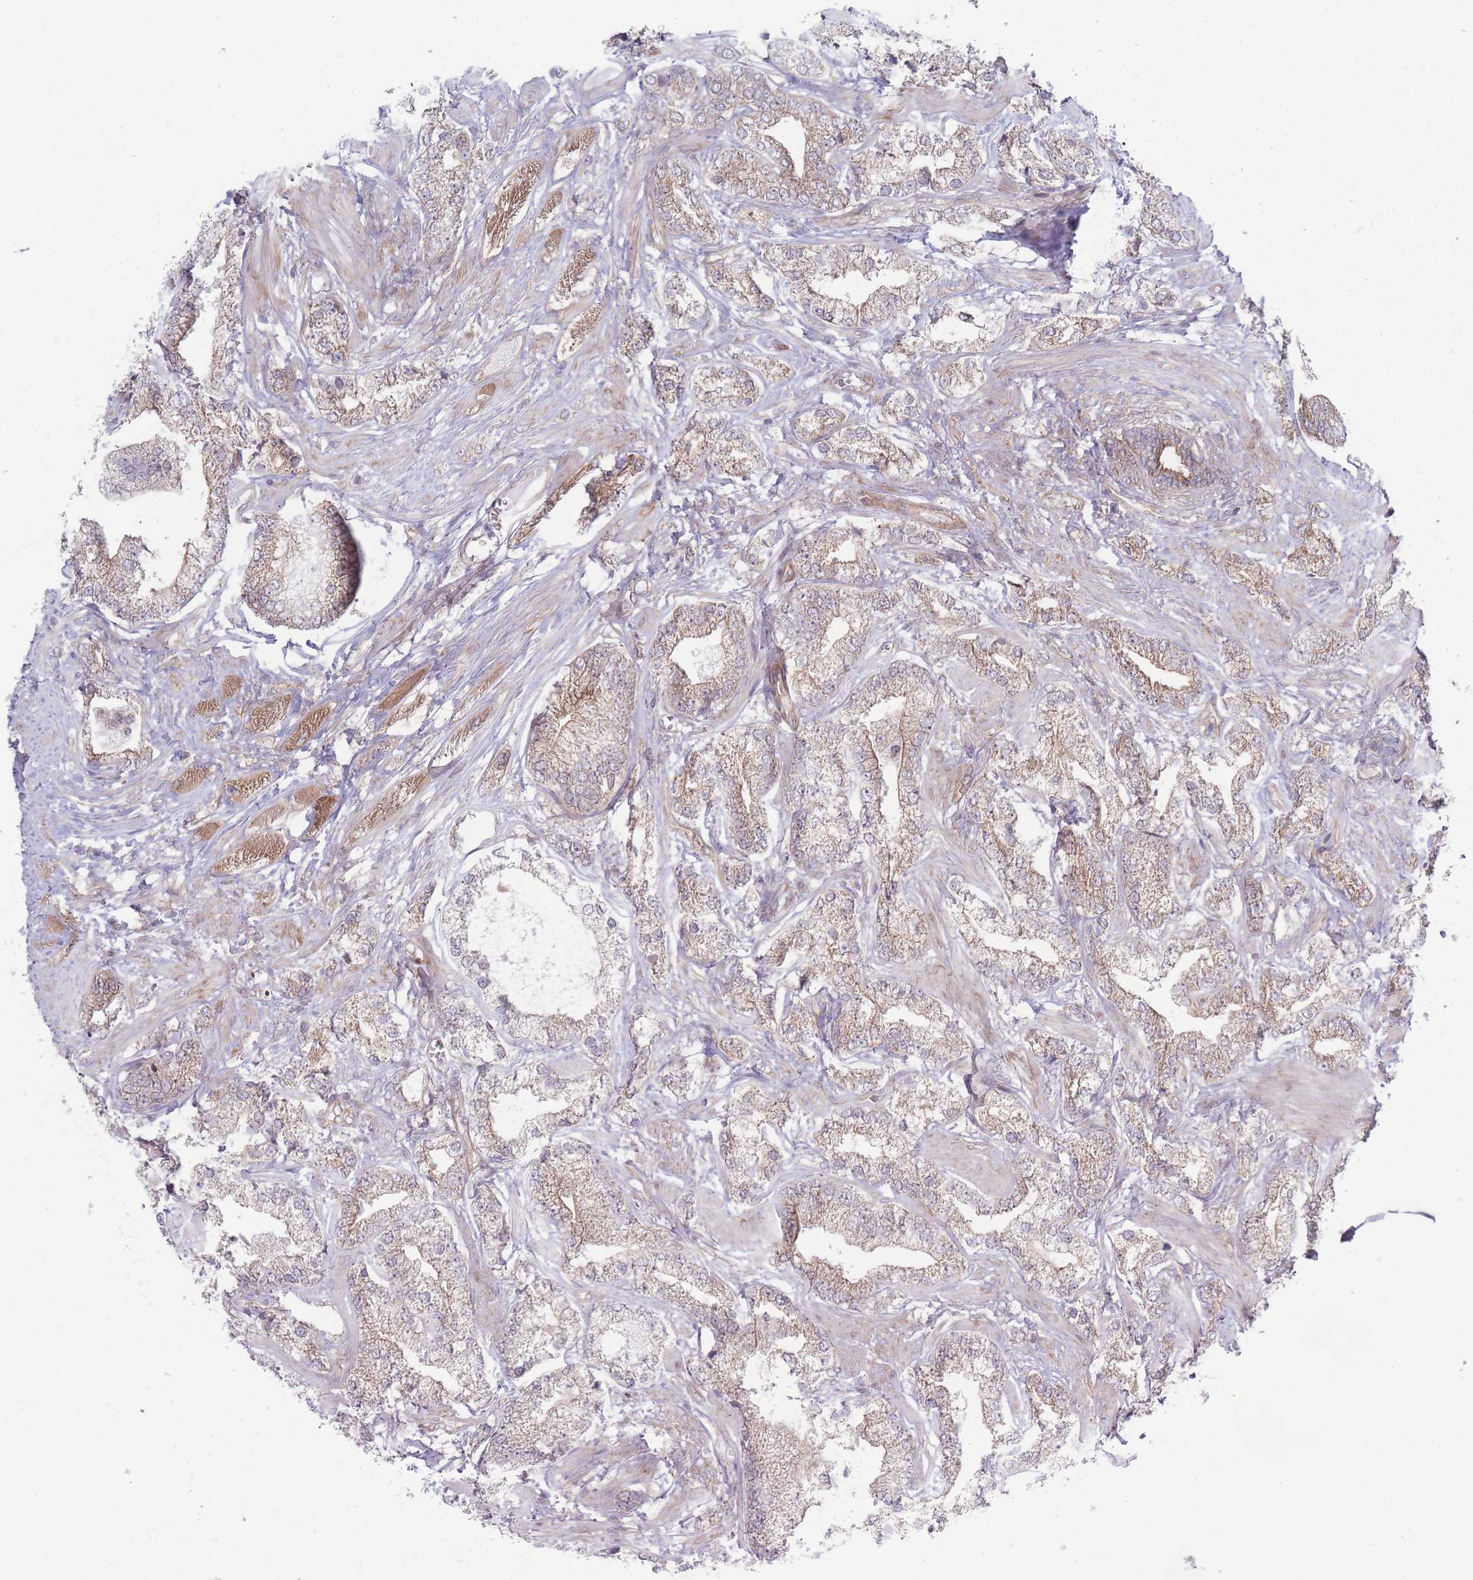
{"staining": {"intensity": "weak", "quantity": "25%-75%", "location": "cytoplasmic/membranous"}, "tissue": "prostate cancer", "cell_type": "Tumor cells", "image_type": "cancer", "snomed": [{"axis": "morphology", "description": "Adenocarcinoma, High grade"}, {"axis": "topography", "description": "Prostate"}], "caption": "Weak cytoplasmic/membranous protein staining is present in about 25%-75% of tumor cells in prostate cancer.", "gene": "VRK2", "patient": {"sex": "male", "age": 50}}